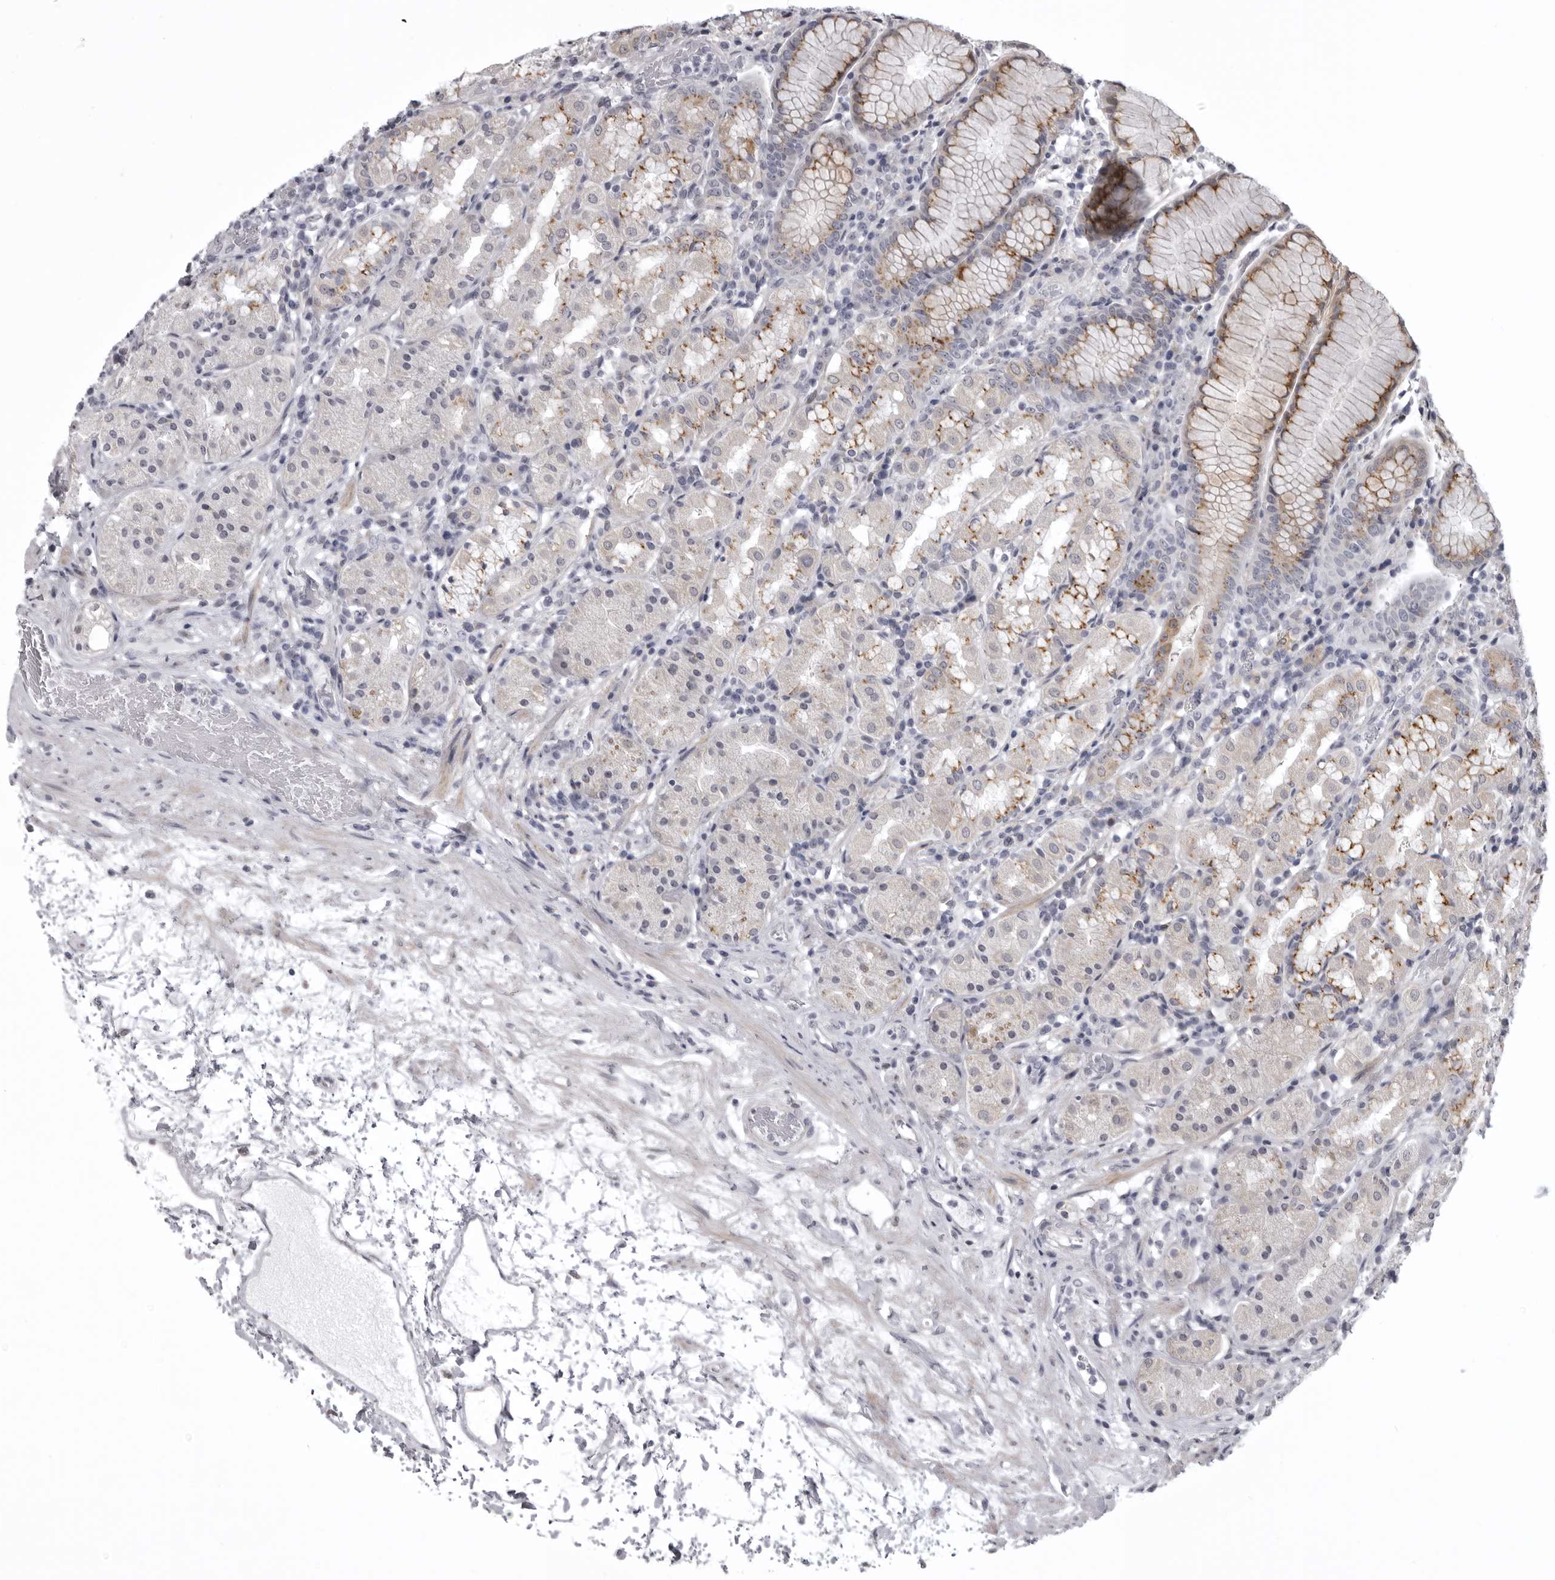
{"staining": {"intensity": "moderate", "quantity": "25%-75%", "location": "cytoplasmic/membranous"}, "tissue": "stomach", "cell_type": "Glandular cells", "image_type": "normal", "snomed": [{"axis": "morphology", "description": "Normal tissue, NOS"}, {"axis": "topography", "description": "Stomach, lower"}], "caption": "Immunohistochemical staining of benign human stomach exhibits 25%-75% levels of moderate cytoplasmic/membranous protein expression in about 25%-75% of glandular cells. (brown staining indicates protein expression, while blue staining denotes nuclei).", "gene": "NCEH1", "patient": {"sex": "female", "age": 56}}